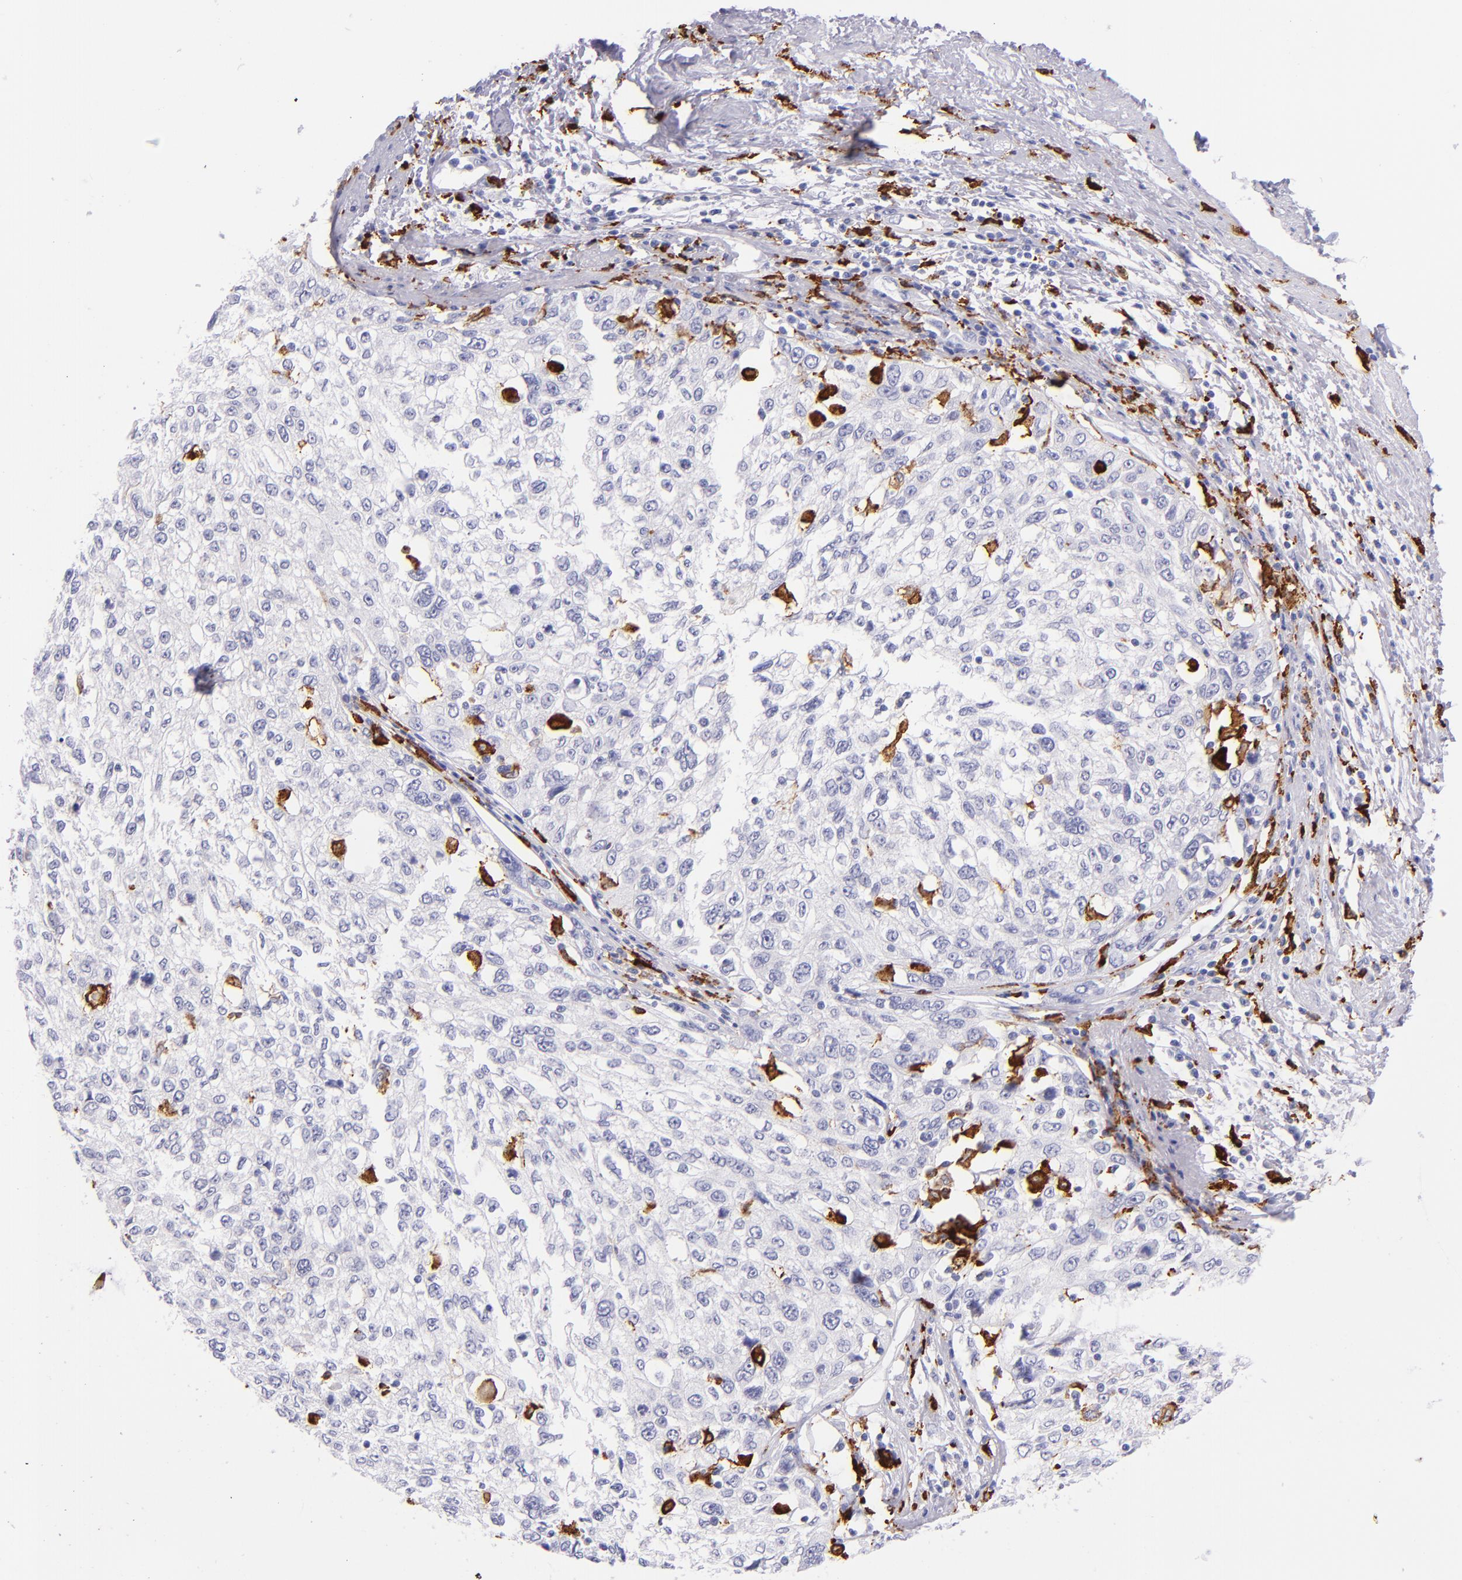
{"staining": {"intensity": "negative", "quantity": "none", "location": "none"}, "tissue": "cervical cancer", "cell_type": "Tumor cells", "image_type": "cancer", "snomed": [{"axis": "morphology", "description": "Squamous cell carcinoma, NOS"}, {"axis": "topography", "description": "Cervix"}], "caption": "An image of cervical squamous cell carcinoma stained for a protein exhibits no brown staining in tumor cells.", "gene": "CD163", "patient": {"sex": "female", "age": 57}}